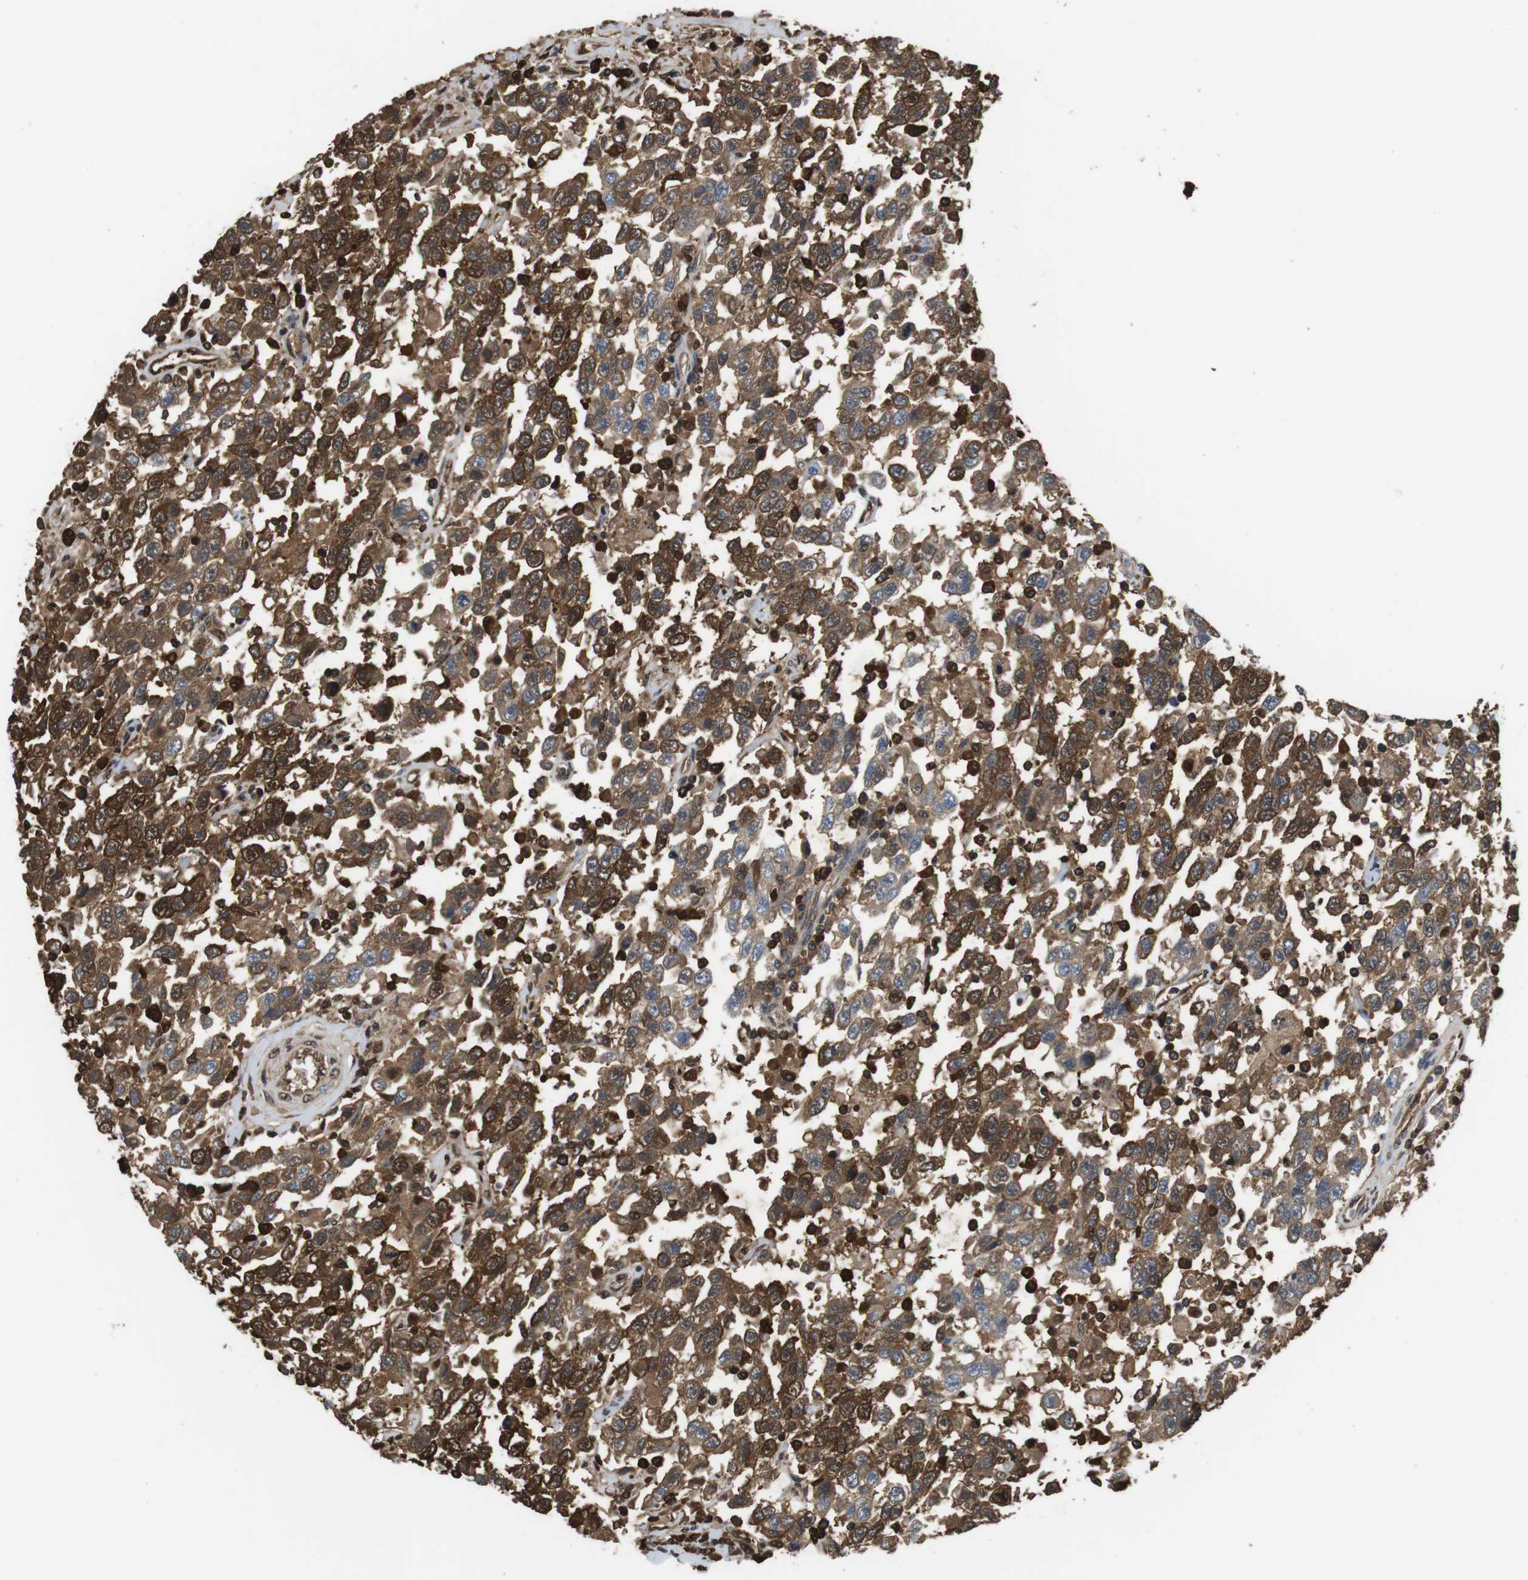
{"staining": {"intensity": "moderate", "quantity": ">75%", "location": "cytoplasmic/membranous,nuclear"}, "tissue": "testis cancer", "cell_type": "Tumor cells", "image_type": "cancer", "snomed": [{"axis": "morphology", "description": "Seminoma, NOS"}, {"axis": "topography", "description": "Testis"}], "caption": "Human seminoma (testis) stained for a protein (brown) demonstrates moderate cytoplasmic/membranous and nuclear positive positivity in approximately >75% of tumor cells.", "gene": "LDHA", "patient": {"sex": "male", "age": 41}}